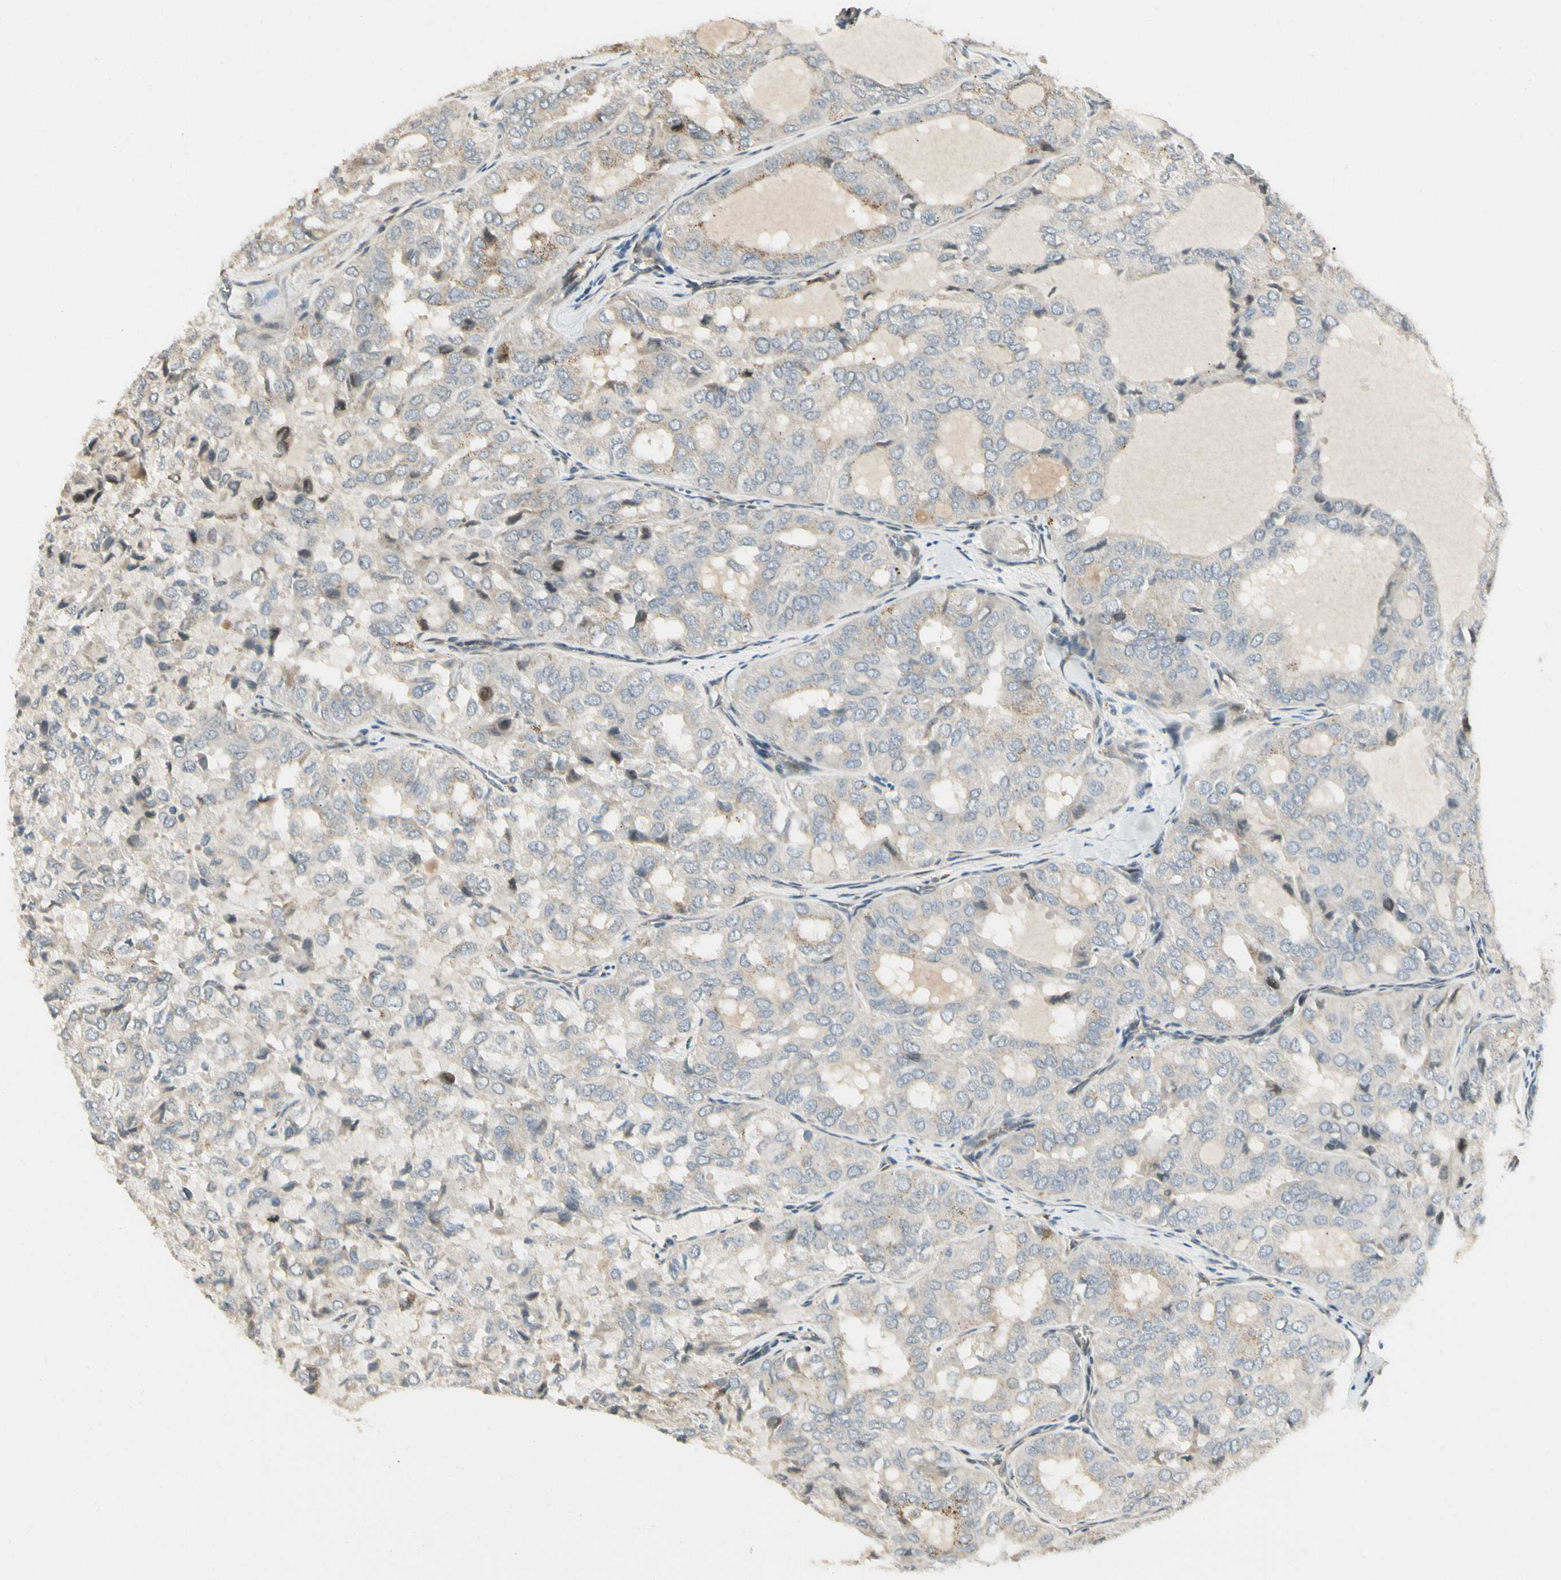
{"staining": {"intensity": "moderate", "quantity": "<25%", "location": "cytoplasmic/membranous"}, "tissue": "thyroid cancer", "cell_type": "Tumor cells", "image_type": "cancer", "snomed": [{"axis": "morphology", "description": "Follicular adenoma carcinoma, NOS"}, {"axis": "topography", "description": "Thyroid gland"}], "caption": "Human thyroid follicular adenoma carcinoma stained with a brown dye exhibits moderate cytoplasmic/membranous positive staining in about <25% of tumor cells.", "gene": "FNDC3B", "patient": {"sex": "male", "age": 75}}